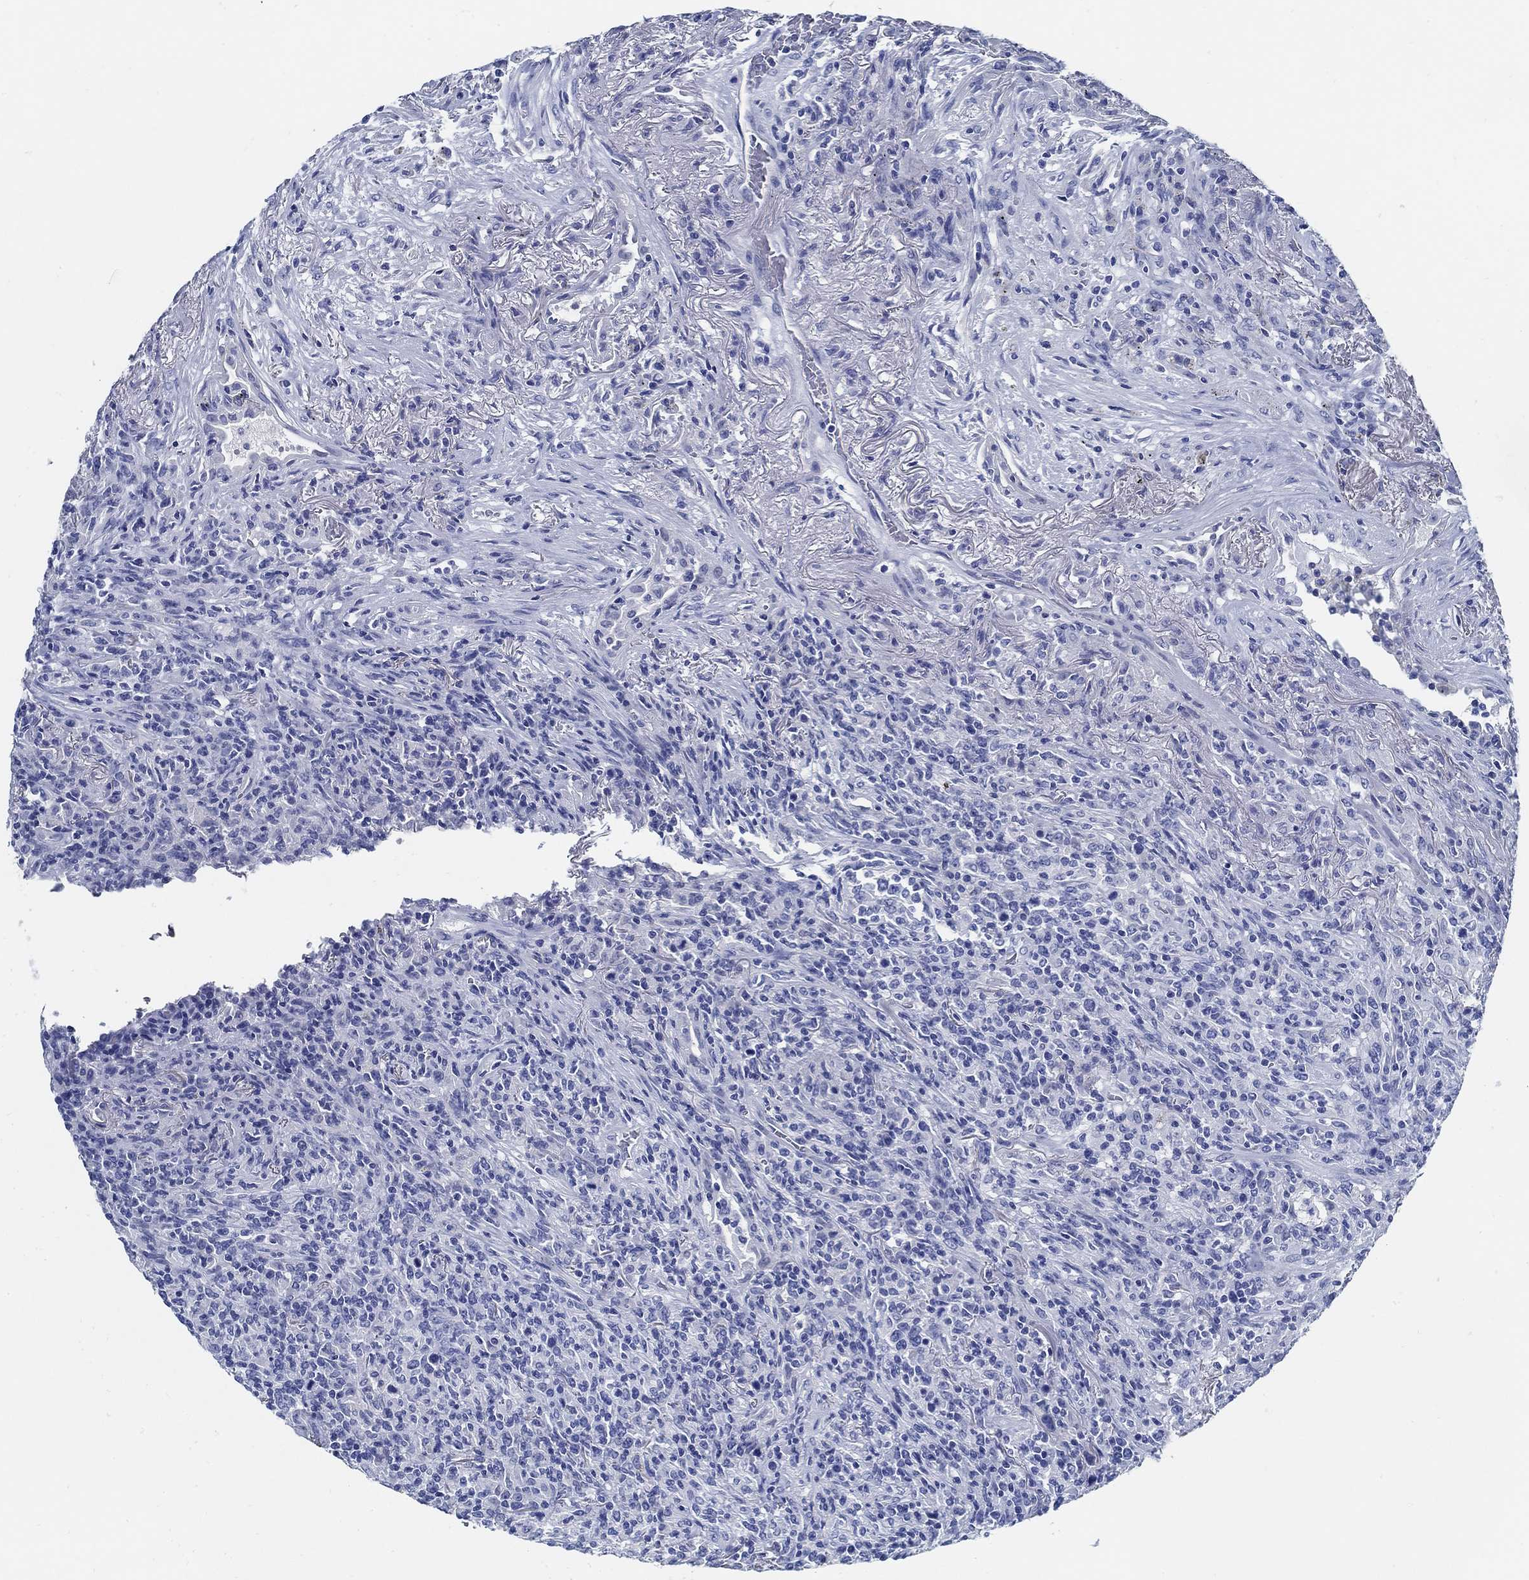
{"staining": {"intensity": "negative", "quantity": "none", "location": "none"}, "tissue": "lymphoma", "cell_type": "Tumor cells", "image_type": "cancer", "snomed": [{"axis": "morphology", "description": "Malignant lymphoma, non-Hodgkin's type, High grade"}, {"axis": "topography", "description": "Lung"}], "caption": "The image reveals no staining of tumor cells in malignant lymphoma, non-Hodgkin's type (high-grade). (DAB (3,3'-diaminobenzidine) IHC visualized using brightfield microscopy, high magnification).", "gene": "SLC45A1", "patient": {"sex": "male", "age": 79}}